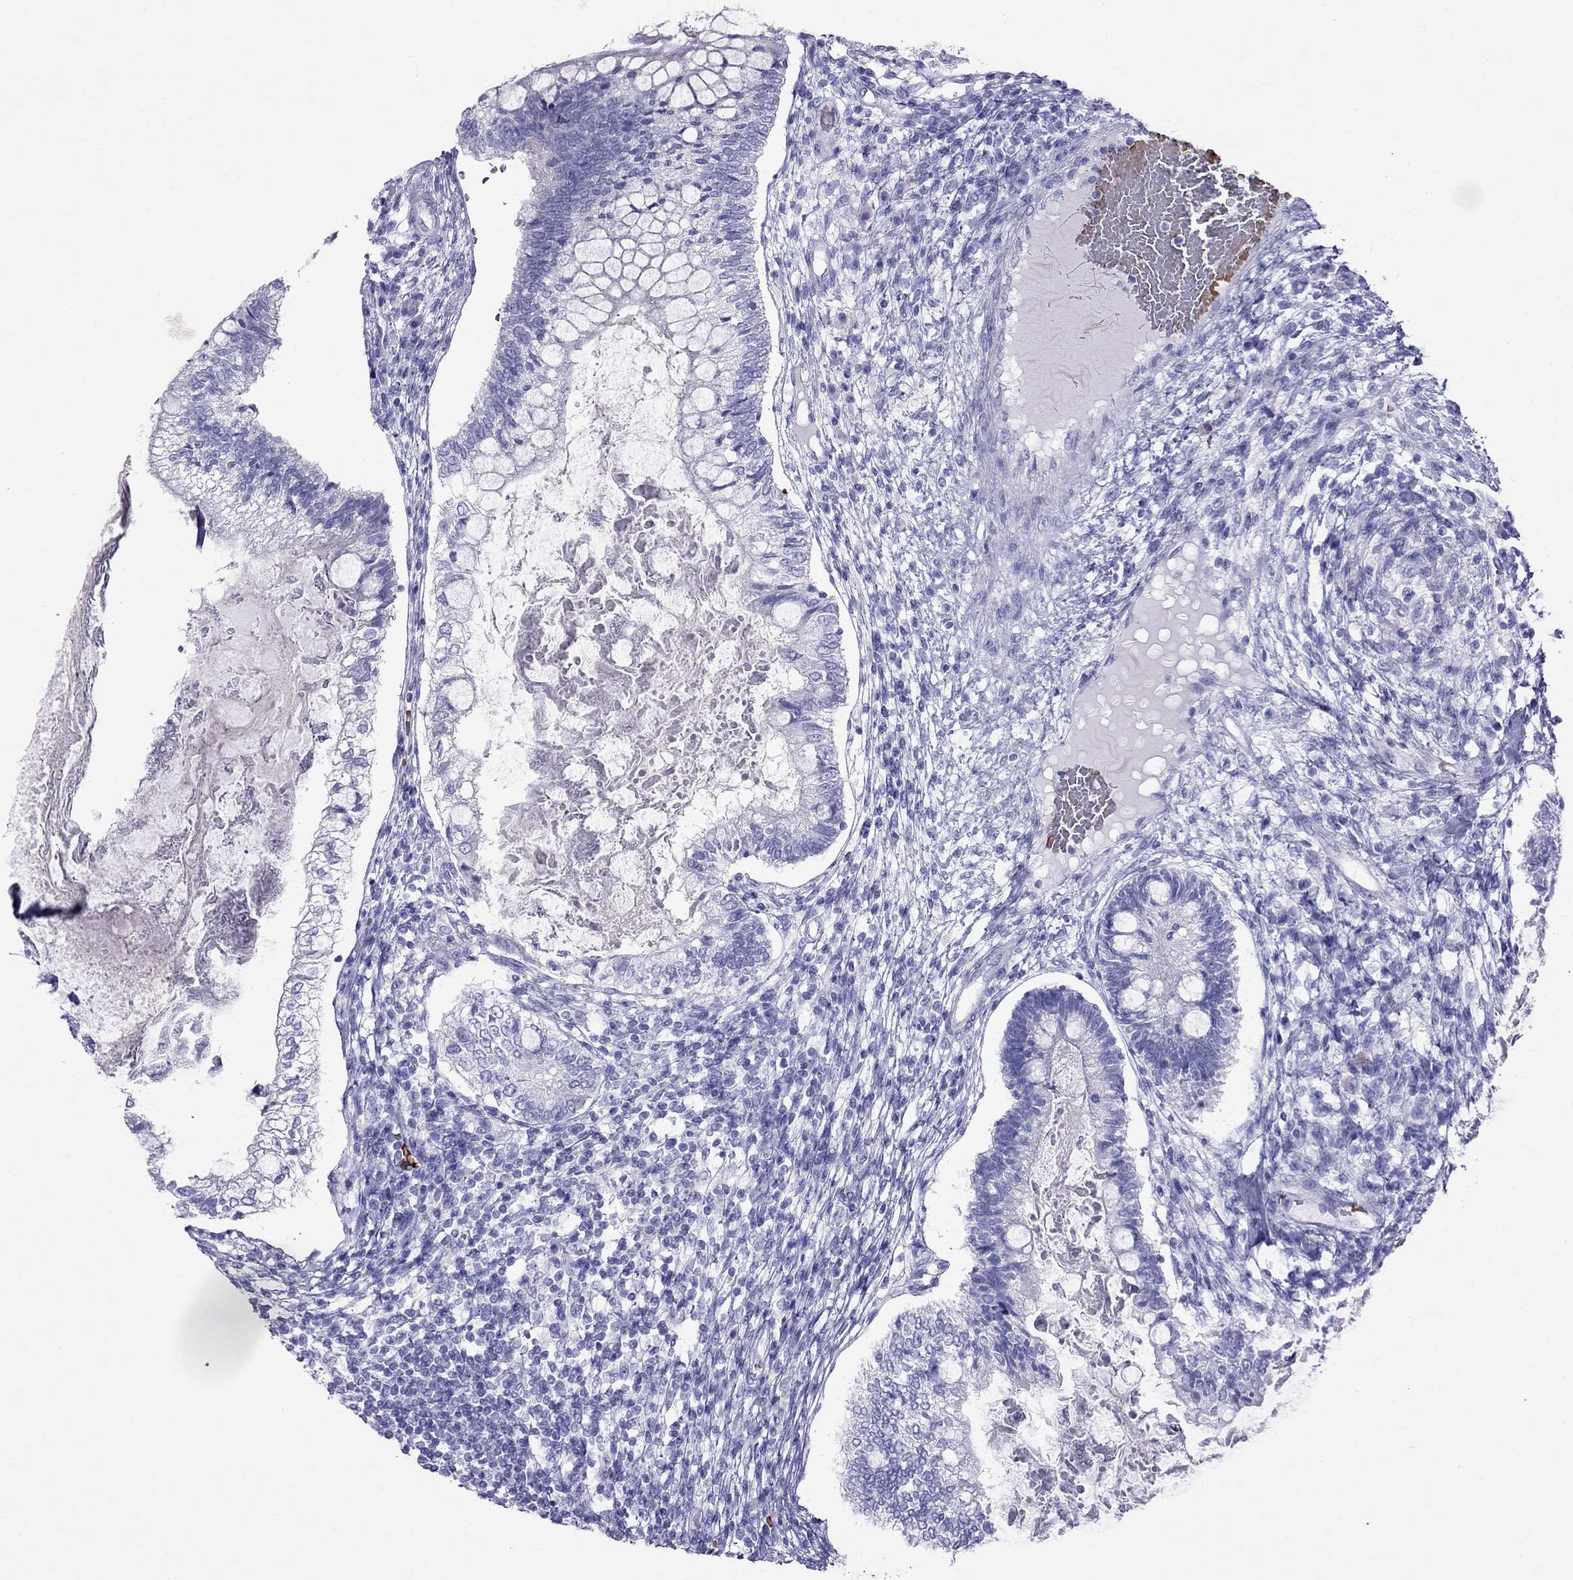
{"staining": {"intensity": "negative", "quantity": "none", "location": "none"}, "tissue": "testis cancer", "cell_type": "Tumor cells", "image_type": "cancer", "snomed": [{"axis": "morphology", "description": "Seminoma, NOS"}, {"axis": "morphology", "description": "Carcinoma, Embryonal, NOS"}, {"axis": "topography", "description": "Testis"}], "caption": "Micrograph shows no protein staining in tumor cells of testis cancer (embryonal carcinoma) tissue. (Brightfield microscopy of DAB (3,3'-diaminobenzidine) immunohistochemistry at high magnification).", "gene": "DNAAF6", "patient": {"sex": "male", "age": 41}}